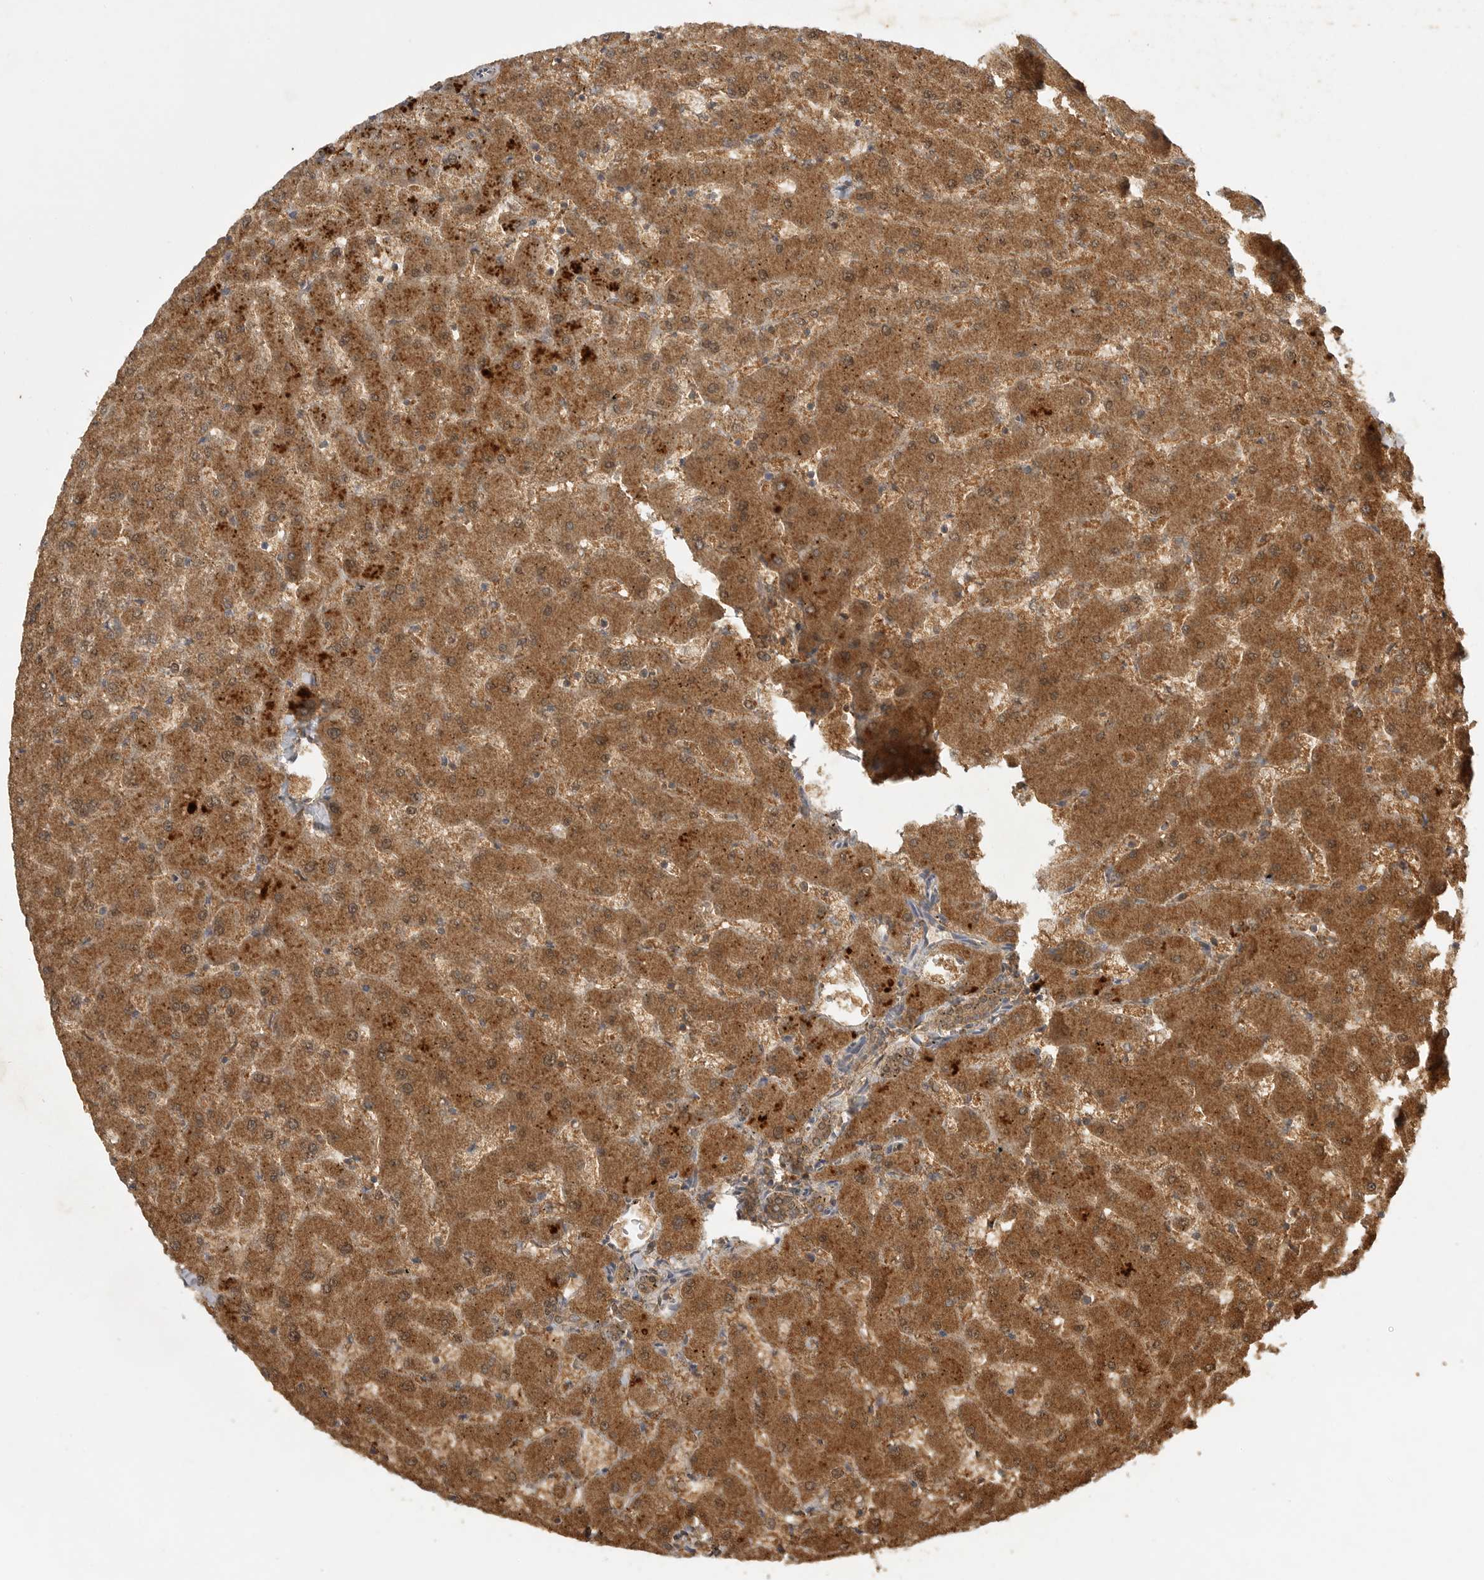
{"staining": {"intensity": "moderate", "quantity": ">75%", "location": "cytoplasmic/membranous,nuclear"}, "tissue": "liver", "cell_type": "Cholangiocytes", "image_type": "normal", "snomed": [{"axis": "morphology", "description": "Normal tissue, NOS"}, {"axis": "topography", "description": "Liver"}], "caption": "Immunohistochemical staining of benign human liver demonstrates moderate cytoplasmic/membranous,nuclear protein positivity in approximately >75% of cholangiocytes.", "gene": "ICOSLG", "patient": {"sex": "female", "age": 63}}